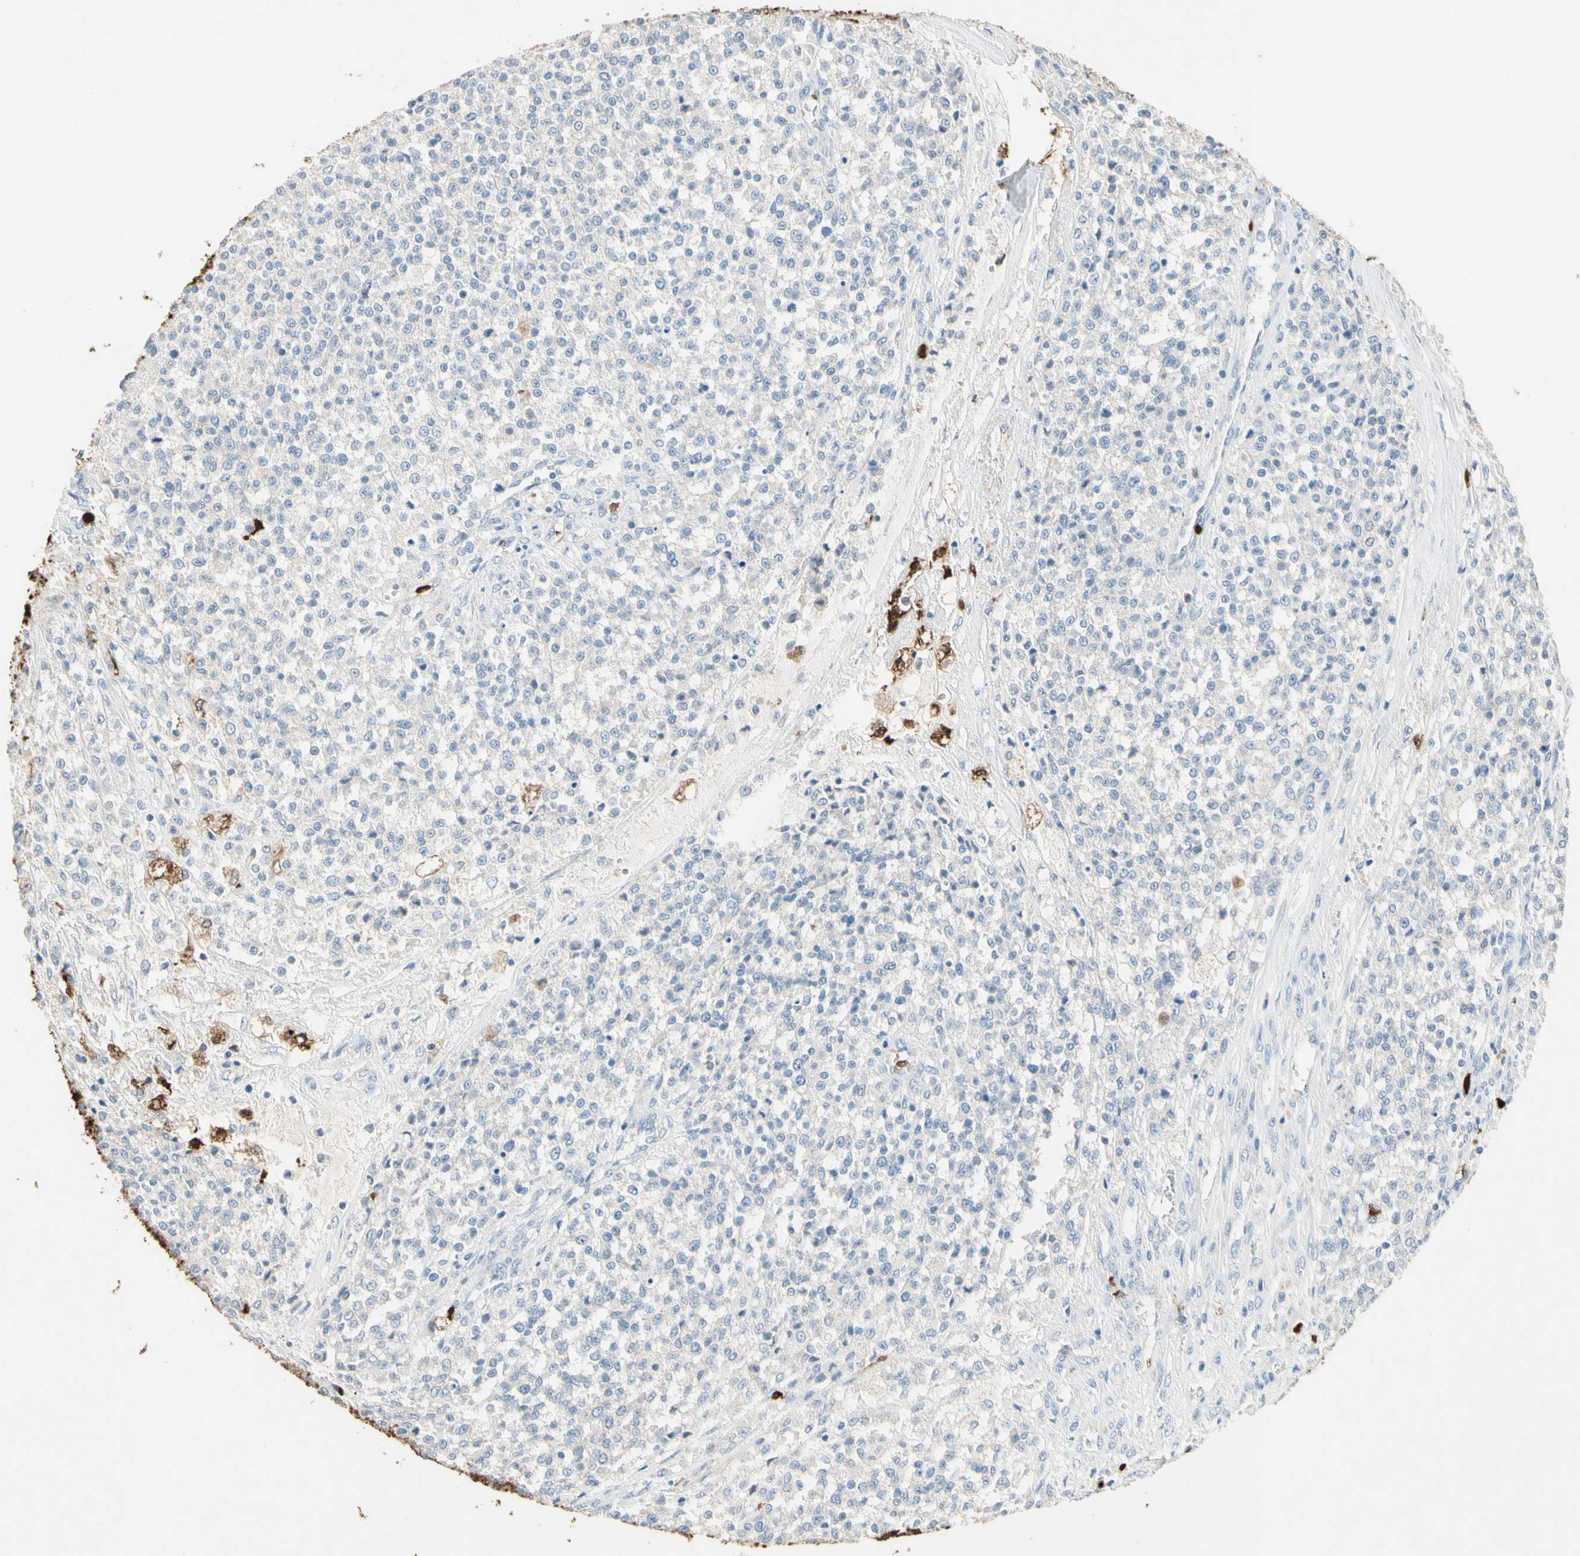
{"staining": {"intensity": "negative", "quantity": "none", "location": "none"}, "tissue": "testis cancer", "cell_type": "Tumor cells", "image_type": "cancer", "snomed": [{"axis": "morphology", "description": "Seminoma, NOS"}, {"axis": "topography", "description": "Testis"}], "caption": "An image of seminoma (testis) stained for a protein displays no brown staining in tumor cells.", "gene": "NFKBIZ", "patient": {"sex": "male", "age": 59}}